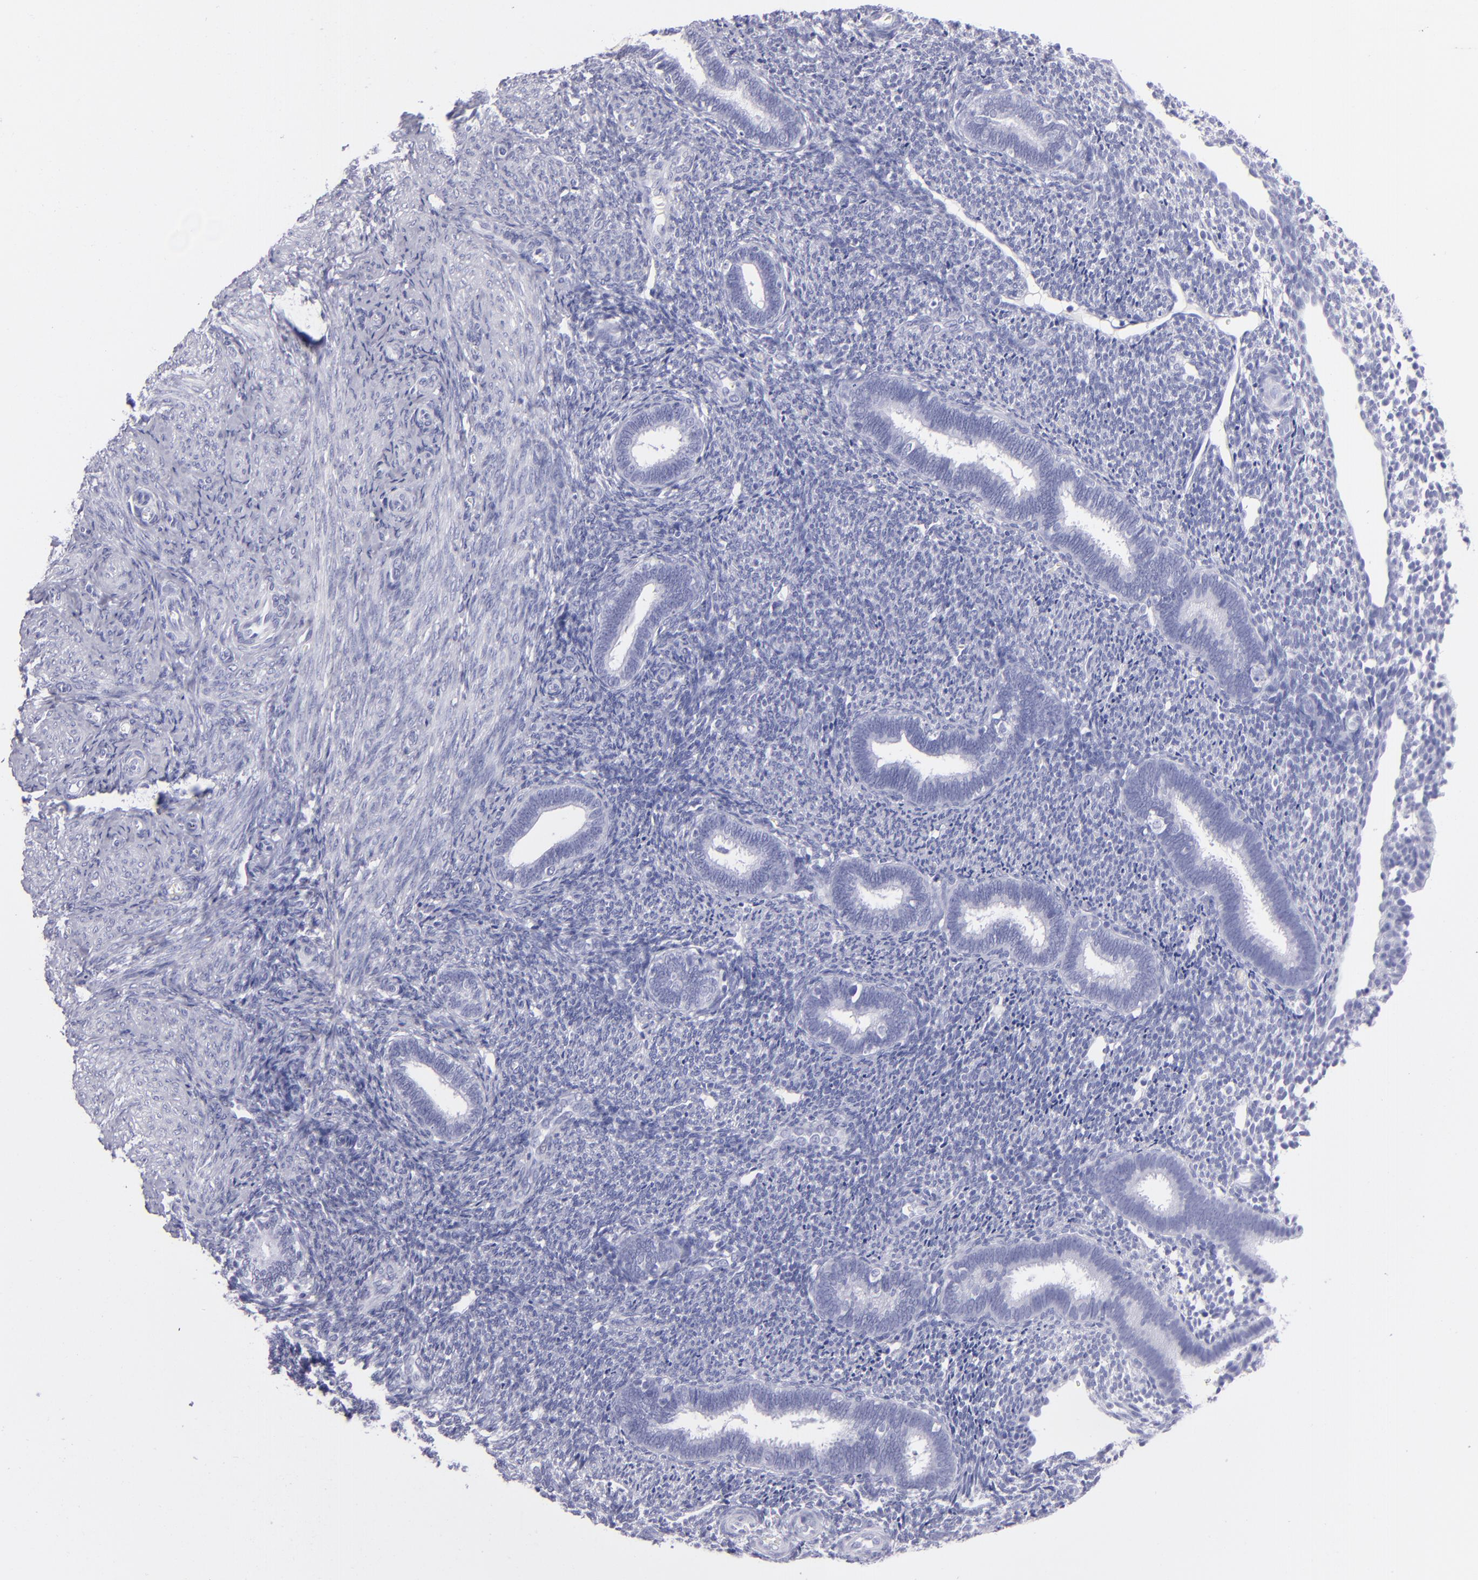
{"staining": {"intensity": "negative", "quantity": "none", "location": "none"}, "tissue": "endometrium", "cell_type": "Cells in endometrial stroma", "image_type": "normal", "snomed": [{"axis": "morphology", "description": "Normal tissue, NOS"}, {"axis": "topography", "description": "Endometrium"}], "caption": "Endometrium stained for a protein using IHC exhibits no expression cells in endometrial stroma.", "gene": "PRPH", "patient": {"sex": "female", "age": 27}}